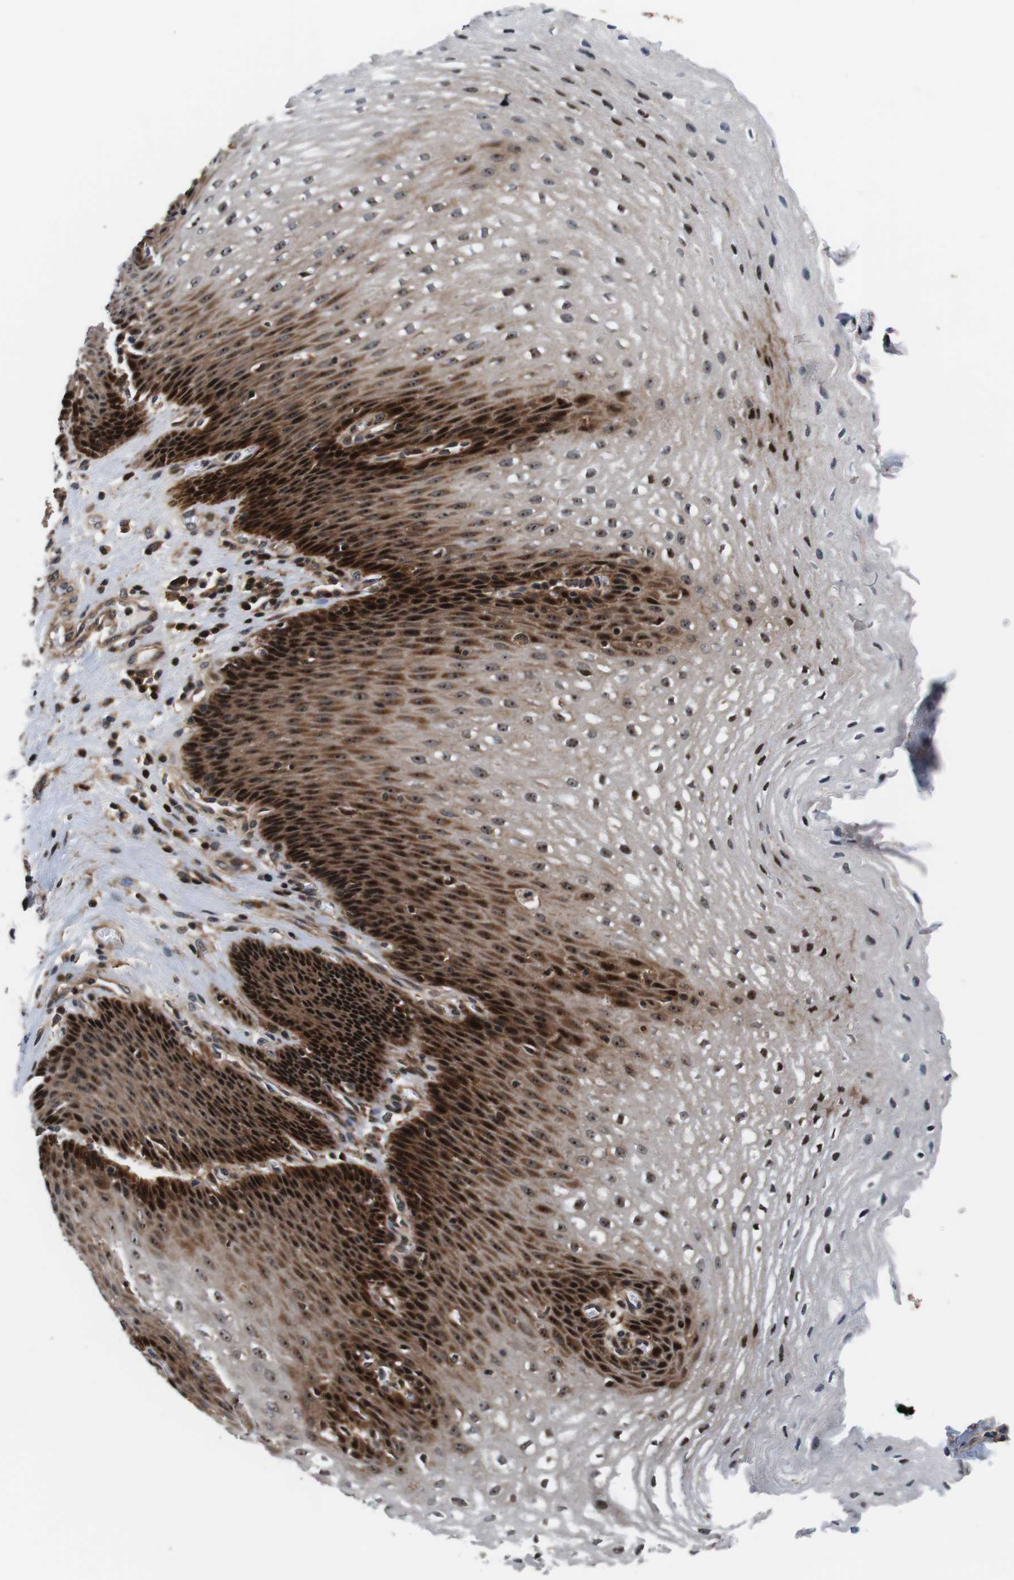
{"staining": {"intensity": "strong", "quantity": ">75%", "location": "cytoplasmic/membranous,nuclear"}, "tissue": "esophagus", "cell_type": "Squamous epithelial cells", "image_type": "normal", "snomed": [{"axis": "morphology", "description": "Normal tissue, NOS"}, {"axis": "topography", "description": "Esophagus"}], "caption": "The histopathology image exhibits a brown stain indicating the presence of a protein in the cytoplasmic/membranous,nuclear of squamous epithelial cells in esophagus. (DAB (3,3'-diaminobenzidine) = brown stain, brightfield microscopy at high magnification).", "gene": "LRP4", "patient": {"sex": "male", "age": 48}}